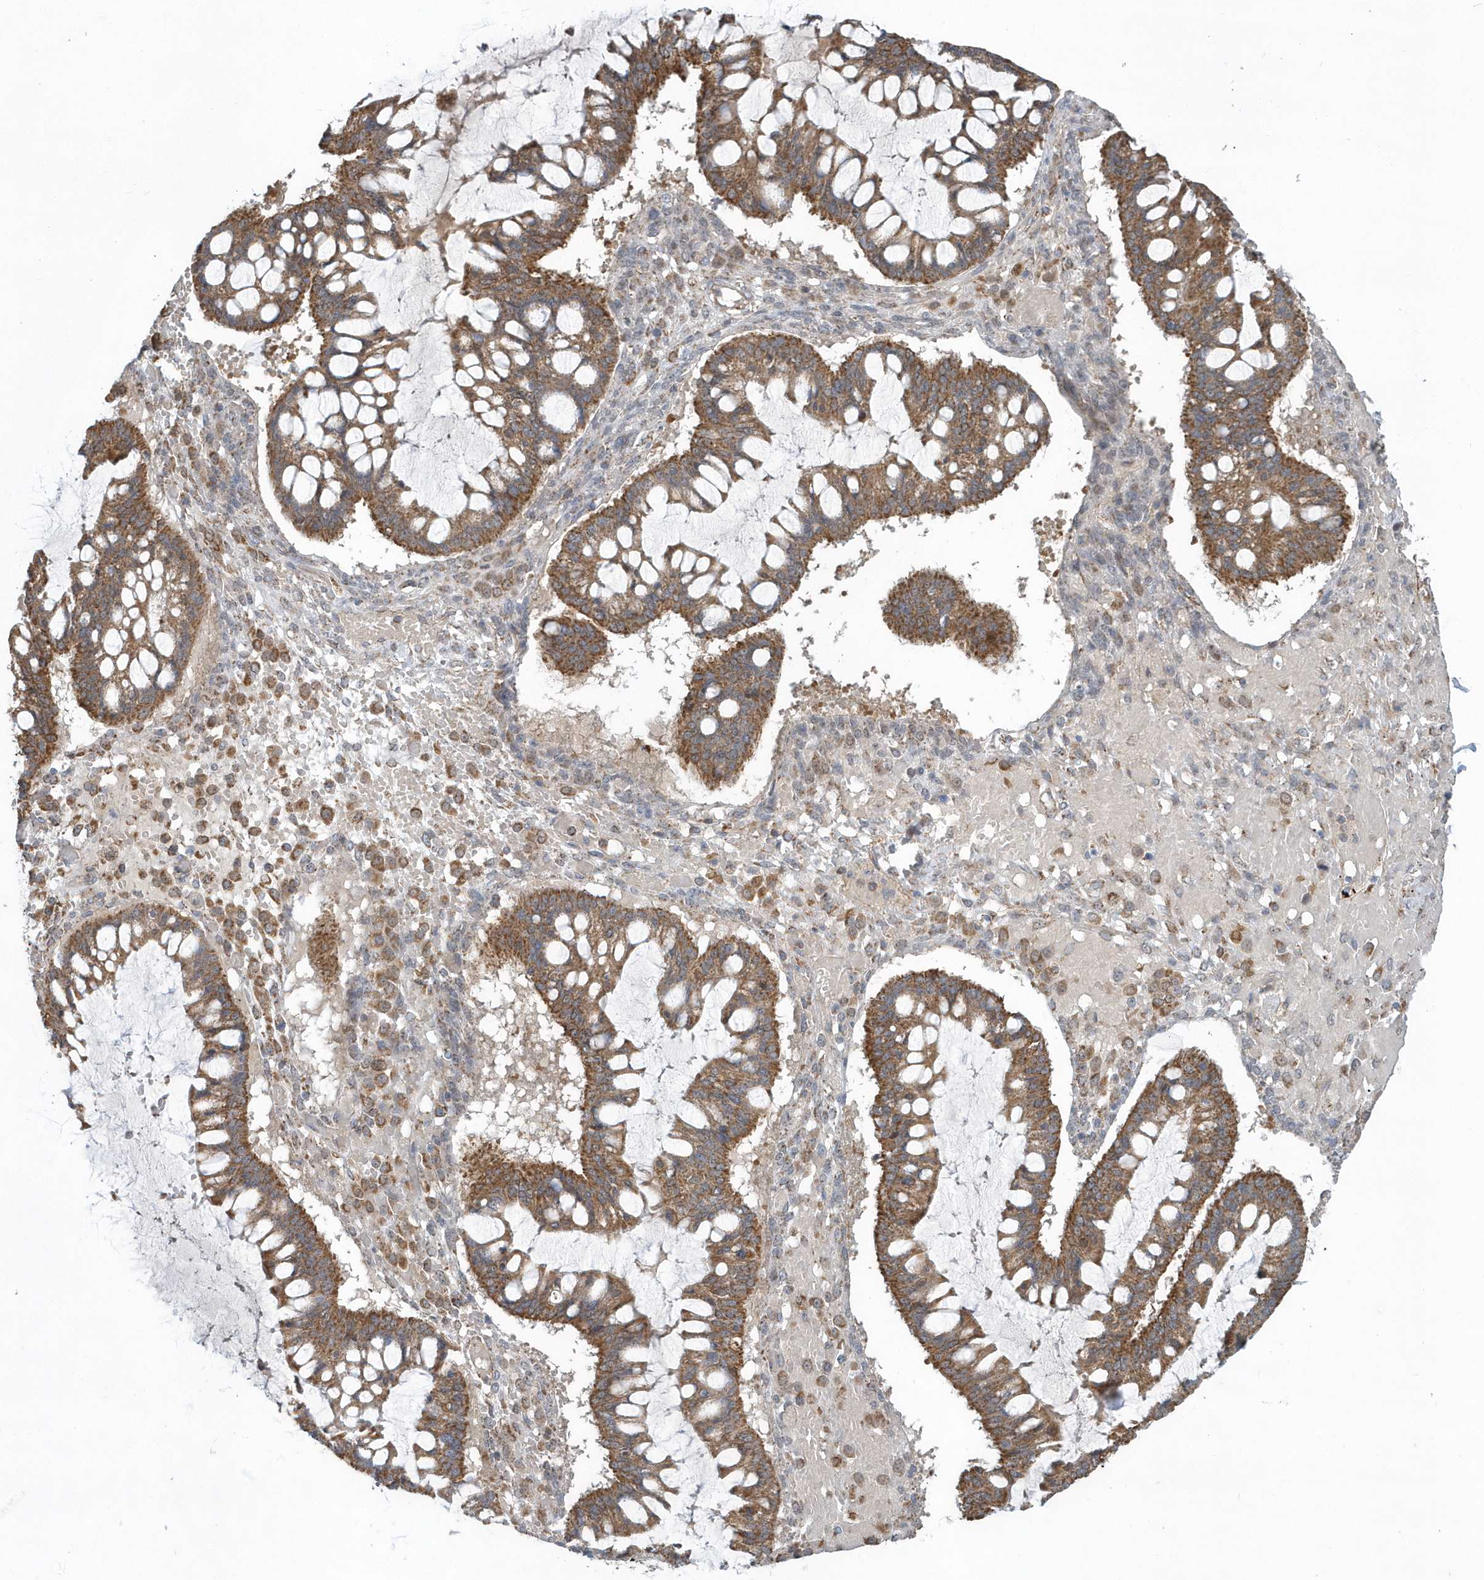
{"staining": {"intensity": "moderate", "quantity": ">75%", "location": "cytoplasmic/membranous"}, "tissue": "ovarian cancer", "cell_type": "Tumor cells", "image_type": "cancer", "snomed": [{"axis": "morphology", "description": "Cystadenocarcinoma, mucinous, NOS"}, {"axis": "topography", "description": "Ovary"}], "caption": "Human ovarian mucinous cystadenocarcinoma stained with a protein marker exhibits moderate staining in tumor cells.", "gene": "PPP1R7", "patient": {"sex": "female", "age": 73}}